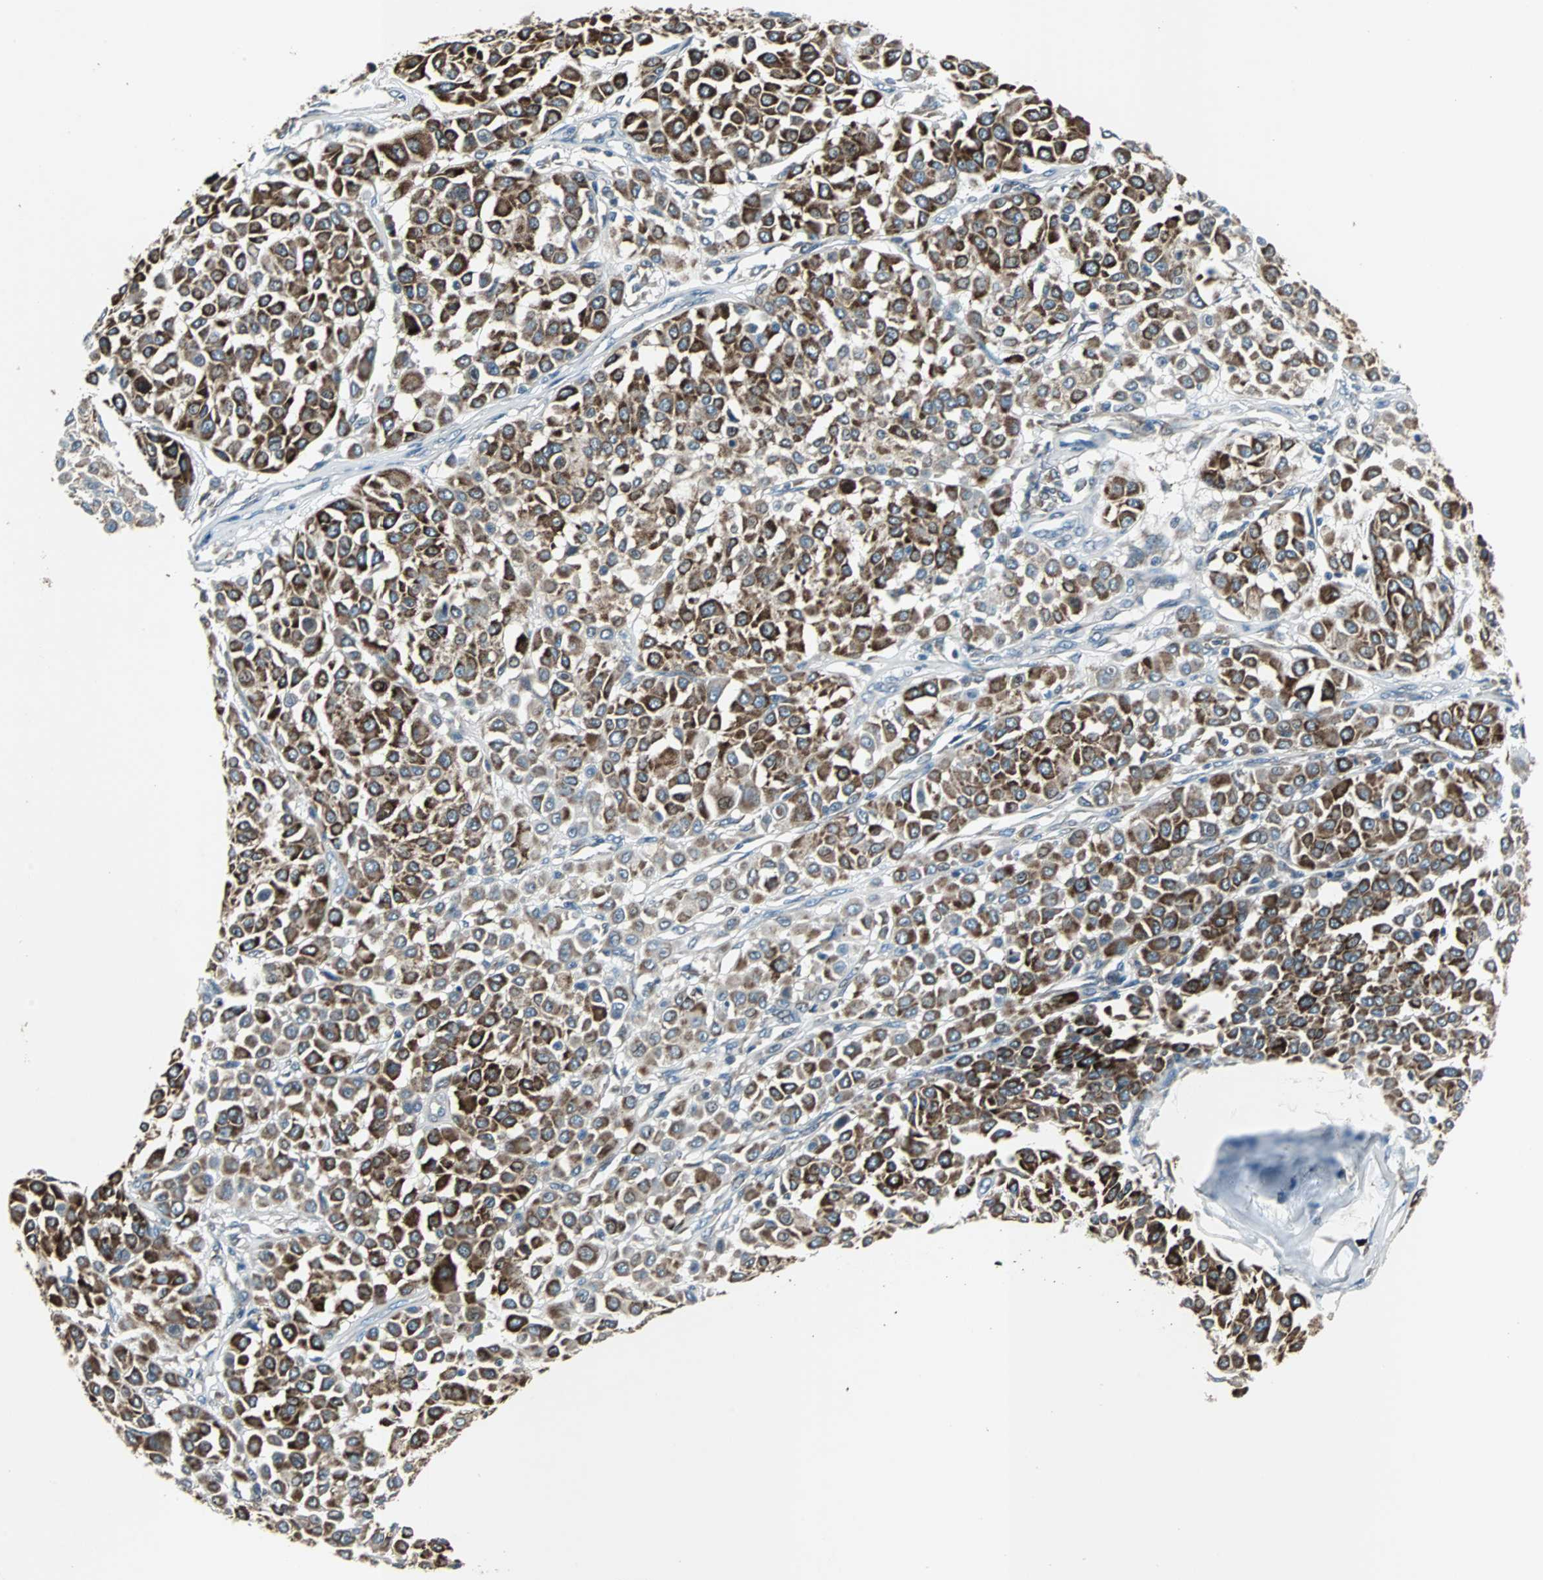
{"staining": {"intensity": "strong", "quantity": ">75%", "location": "cytoplasmic/membranous"}, "tissue": "melanoma", "cell_type": "Tumor cells", "image_type": "cancer", "snomed": [{"axis": "morphology", "description": "Malignant melanoma, Metastatic site"}, {"axis": "topography", "description": "Soft tissue"}], "caption": "This micrograph demonstrates malignant melanoma (metastatic site) stained with IHC to label a protein in brown. The cytoplasmic/membranous of tumor cells show strong positivity for the protein. Nuclei are counter-stained blue.", "gene": "SOS1", "patient": {"sex": "male", "age": 41}}